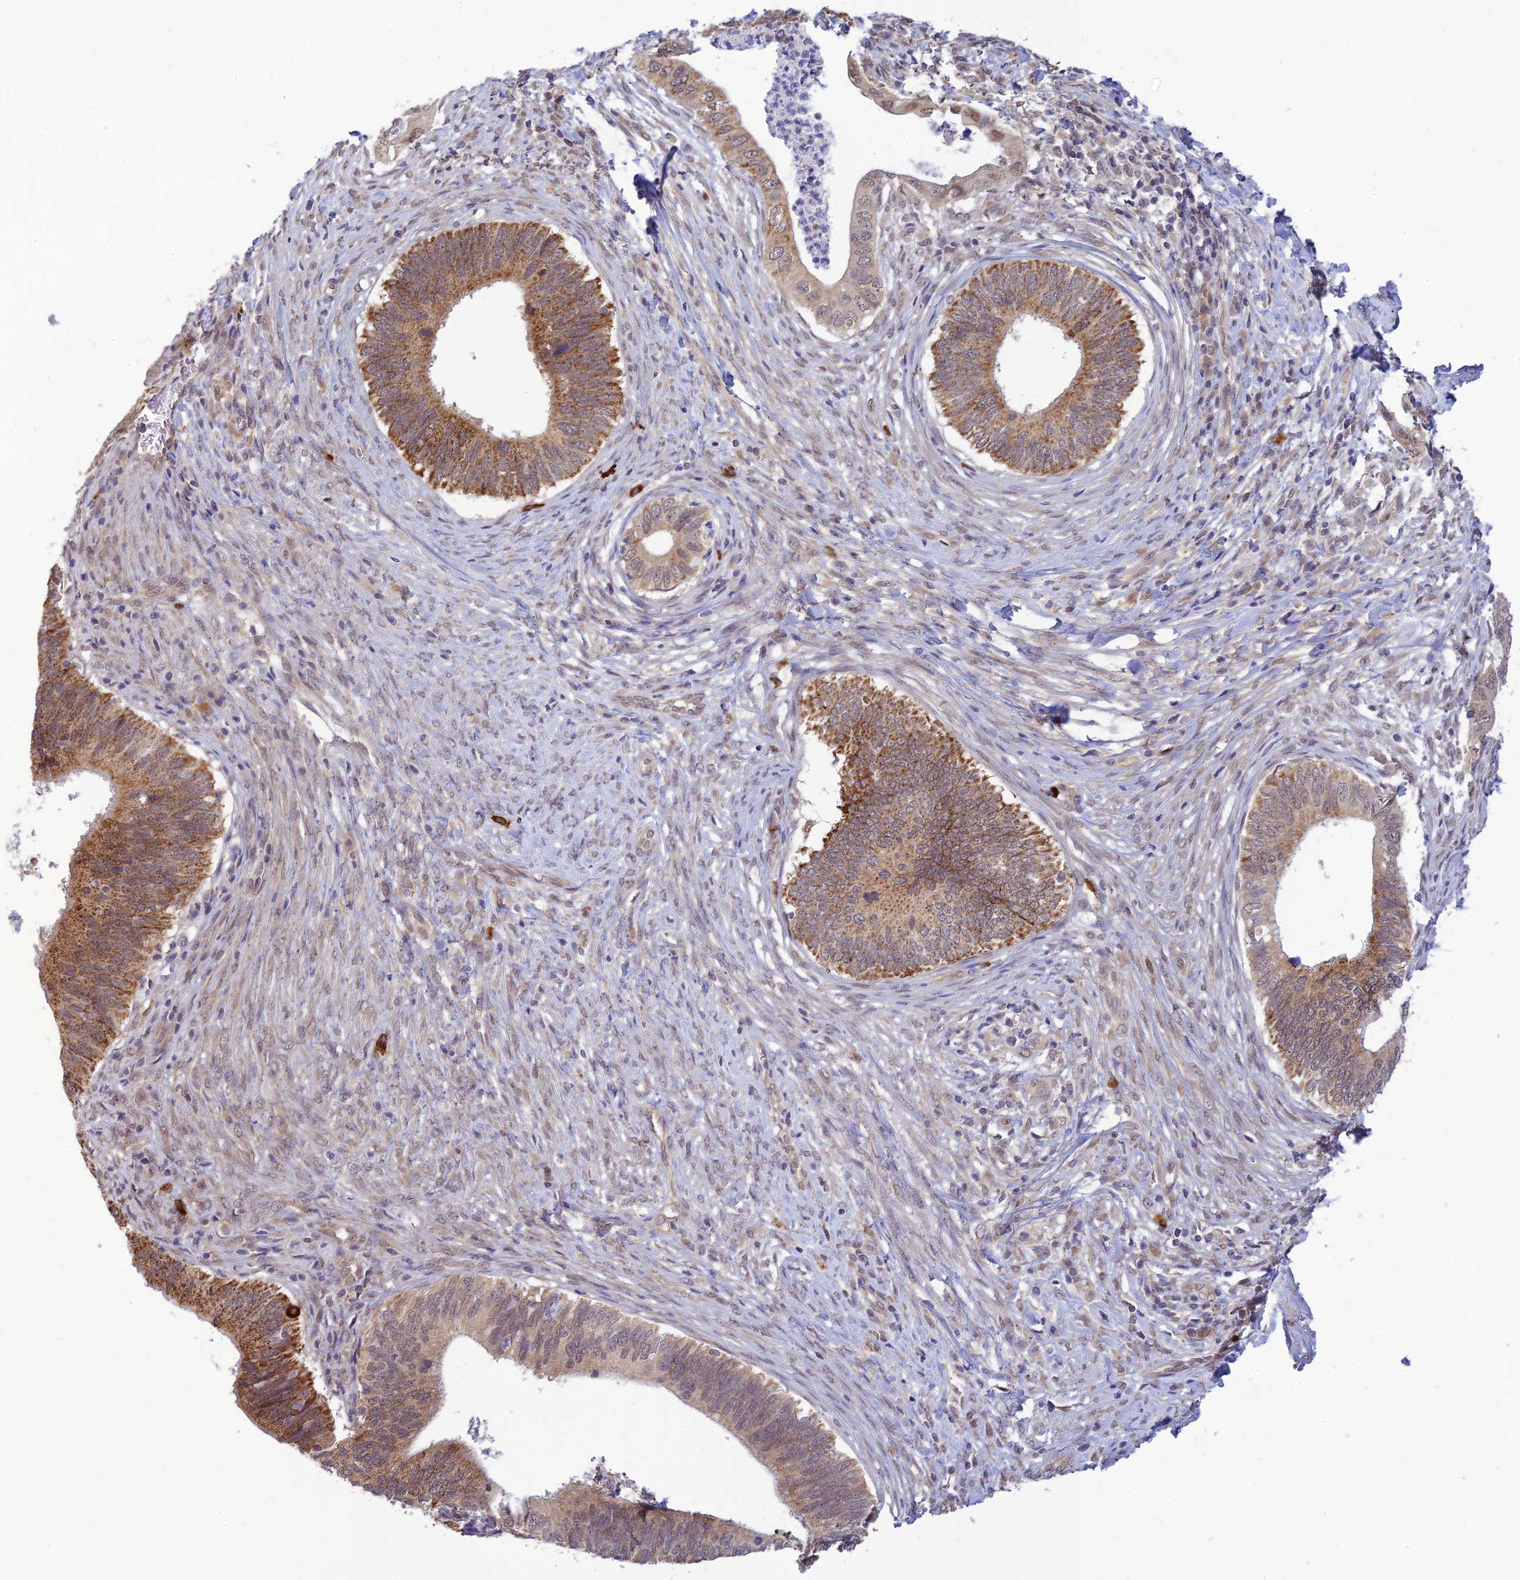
{"staining": {"intensity": "strong", "quantity": ">75%", "location": "cytoplasmic/membranous"}, "tissue": "cervical cancer", "cell_type": "Tumor cells", "image_type": "cancer", "snomed": [{"axis": "morphology", "description": "Adenocarcinoma, NOS"}, {"axis": "topography", "description": "Cervix"}], "caption": "Immunohistochemistry (DAB (3,3'-diaminobenzidine)) staining of human cervical adenocarcinoma displays strong cytoplasmic/membranous protein staining in about >75% of tumor cells.", "gene": "SKIC8", "patient": {"sex": "female", "age": 42}}